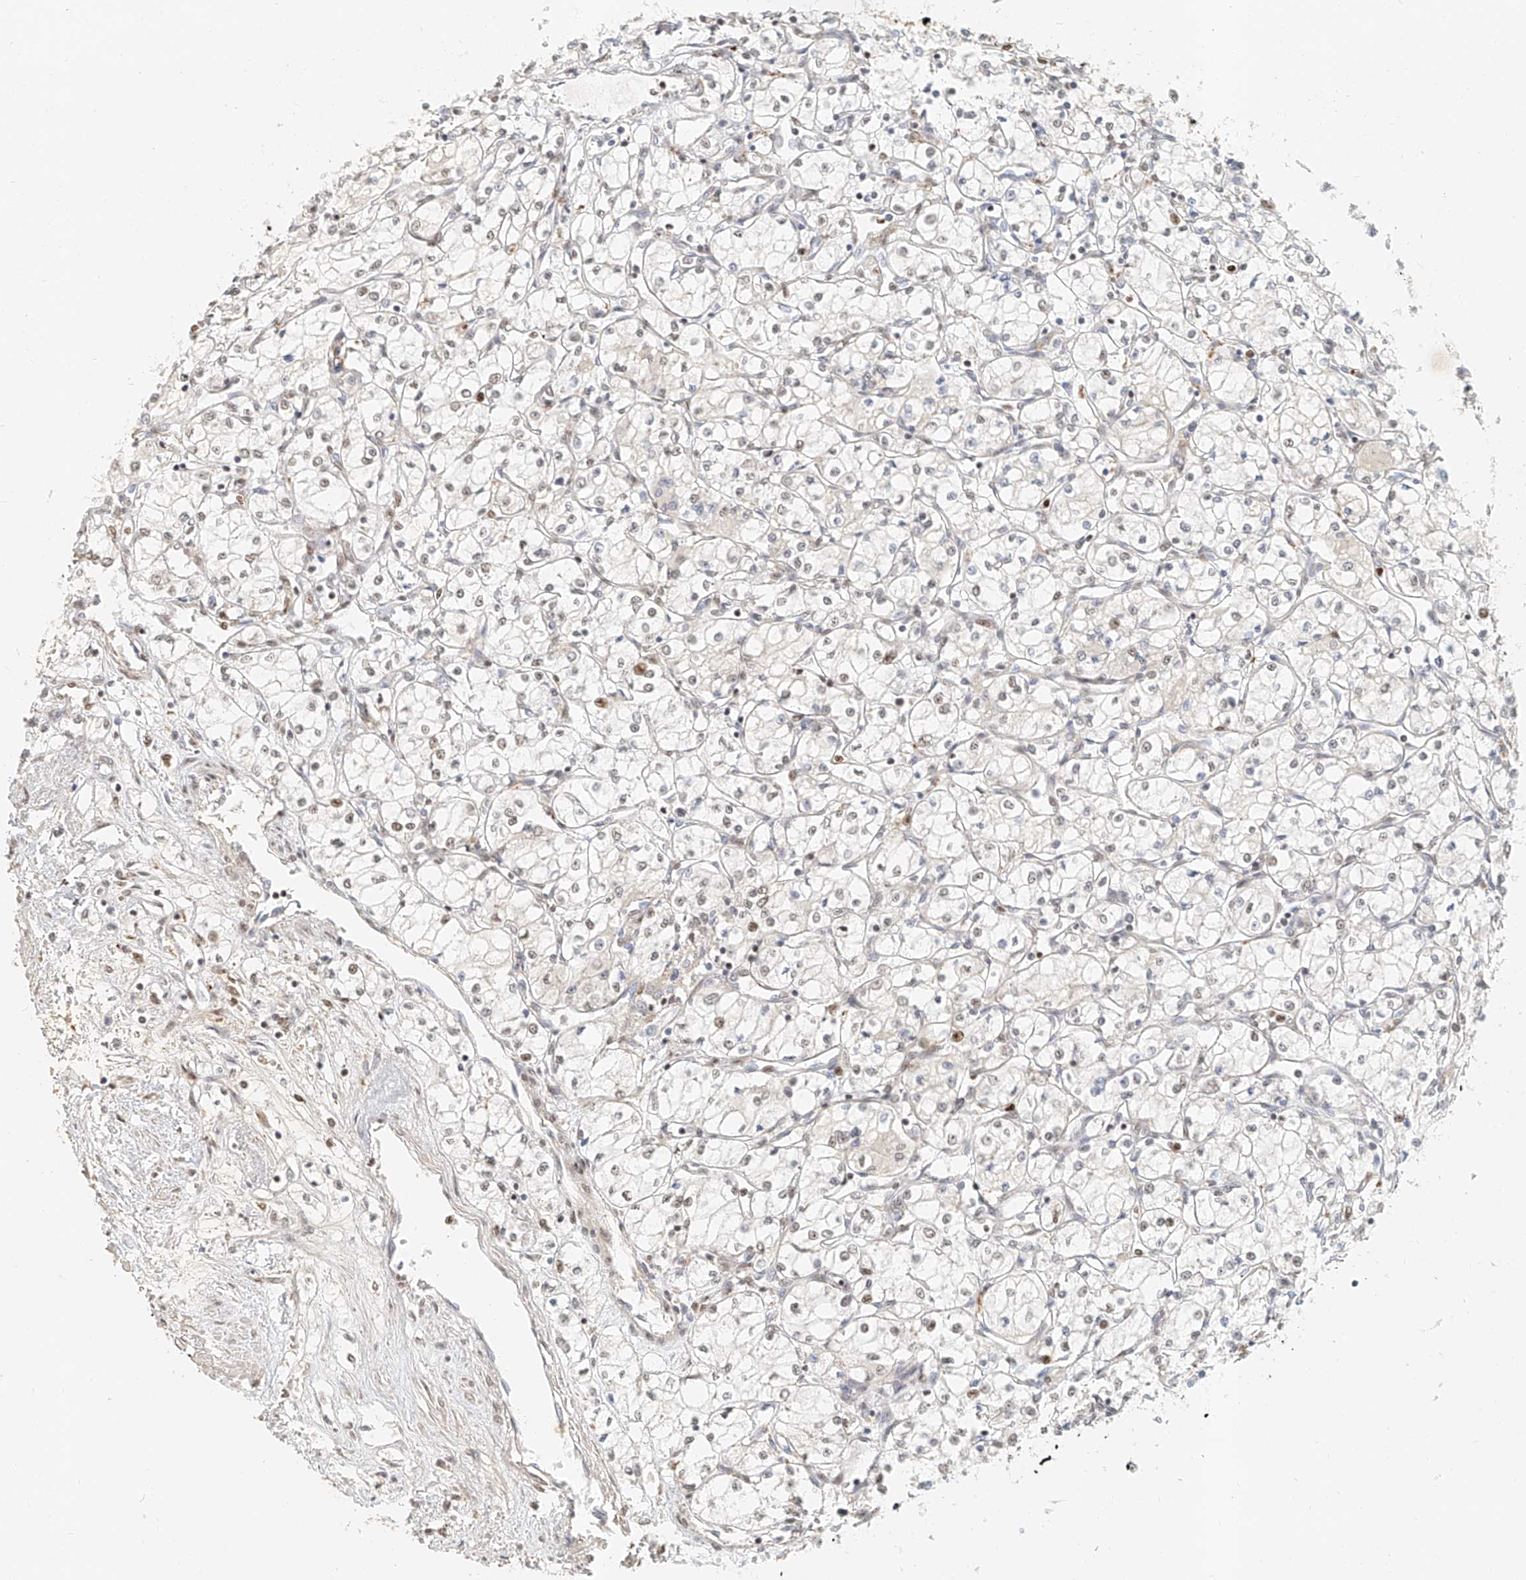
{"staining": {"intensity": "moderate", "quantity": "<25%", "location": "nuclear"}, "tissue": "renal cancer", "cell_type": "Tumor cells", "image_type": "cancer", "snomed": [{"axis": "morphology", "description": "Adenocarcinoma, NOS"}, {"axis": "topography", "description": "Kidney"}], "caption": "The photomicrograph shows staining of renal cancer, revealing moderate nuclear protein positivity (brown color) within tumor cells.", "gene": "CXorf58", "patient": {"sex": "male", "age": 59}}